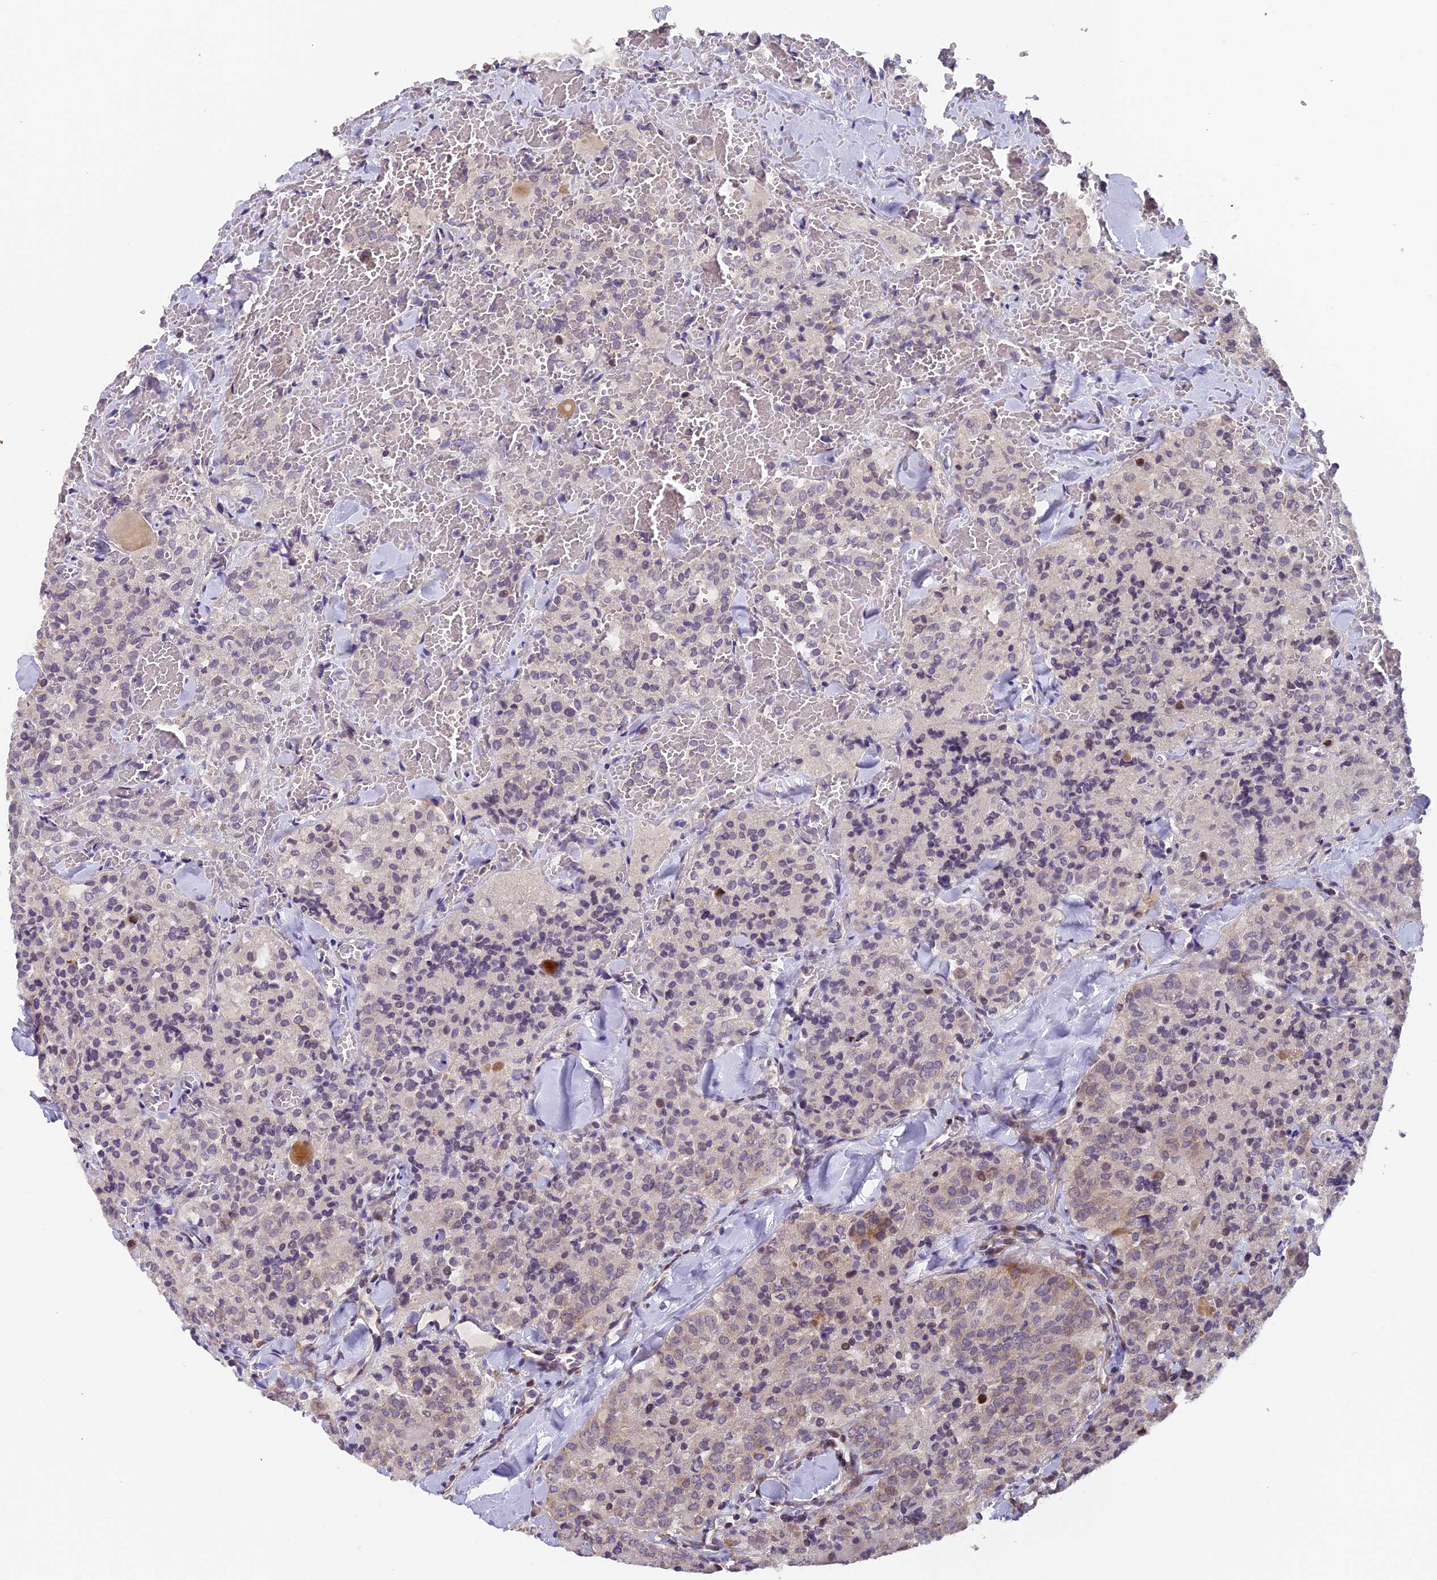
{"staining": {"intensity": "weak", "quantity": "<25%", "location": "cytoplasmic/membranous,nuclear"}, "tissue": "thyroid cancer", "cell_type": "Tumor cells", "image_type": "cancer", "snomed": [{"axis": "morphology", "description": "Follicular adenoma carcinoma, NOS"}, {"axis": "topography", "description": "Thyroid gland"}], "caption": "The micrograph demonstrates no significant expression in tumor cells of thyroid follicular adenoma carcinoma. (DAB (3,3'-diaminobenzidine) immunohistochemistry with hematoxylin counter stain).", "gene": "RAB28", "patient": {"sex": "male", "age": 75}}